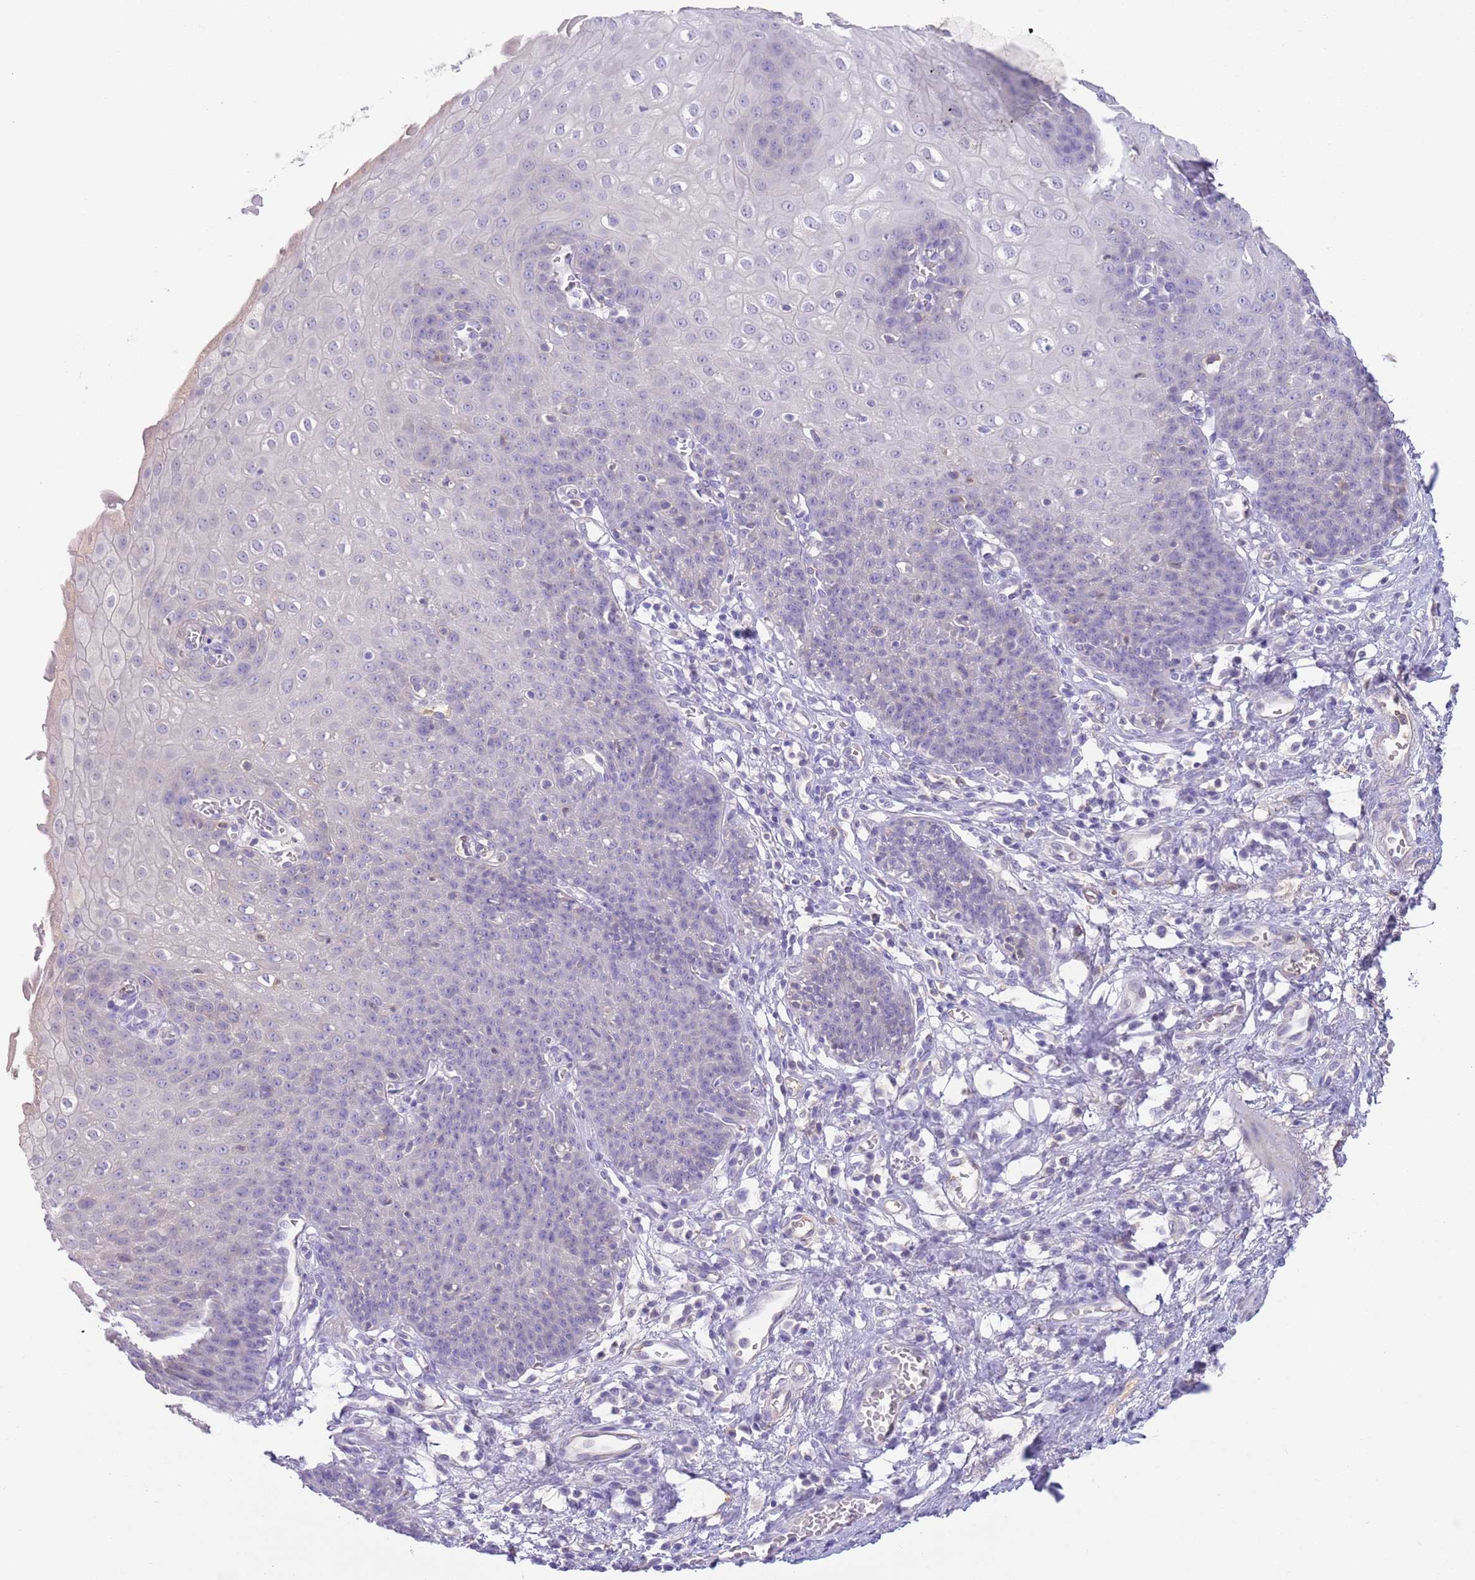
{"staining": {"intensity": "negative", "quantity": "none", "location": "none"}, "tissue": "esophagus", "cell_type": "Squamous epithelial cells", "image_type": "normal", "snomed": [{"axis": "morphology", "description": "Normal tissue, NOS"}, {"axis": "topography", "description": "Esophagus"}], "caption": "DAB immunohistochemical staining of unremarkable human esophagus demonstrates no significant expression in squamous epithelial cells. (Brightfield microscopy of DAB immunohistochemistry (IHC) at high magnification).", "gene": "IGFL4", "patient": {"sex": "male", "age": 71}}